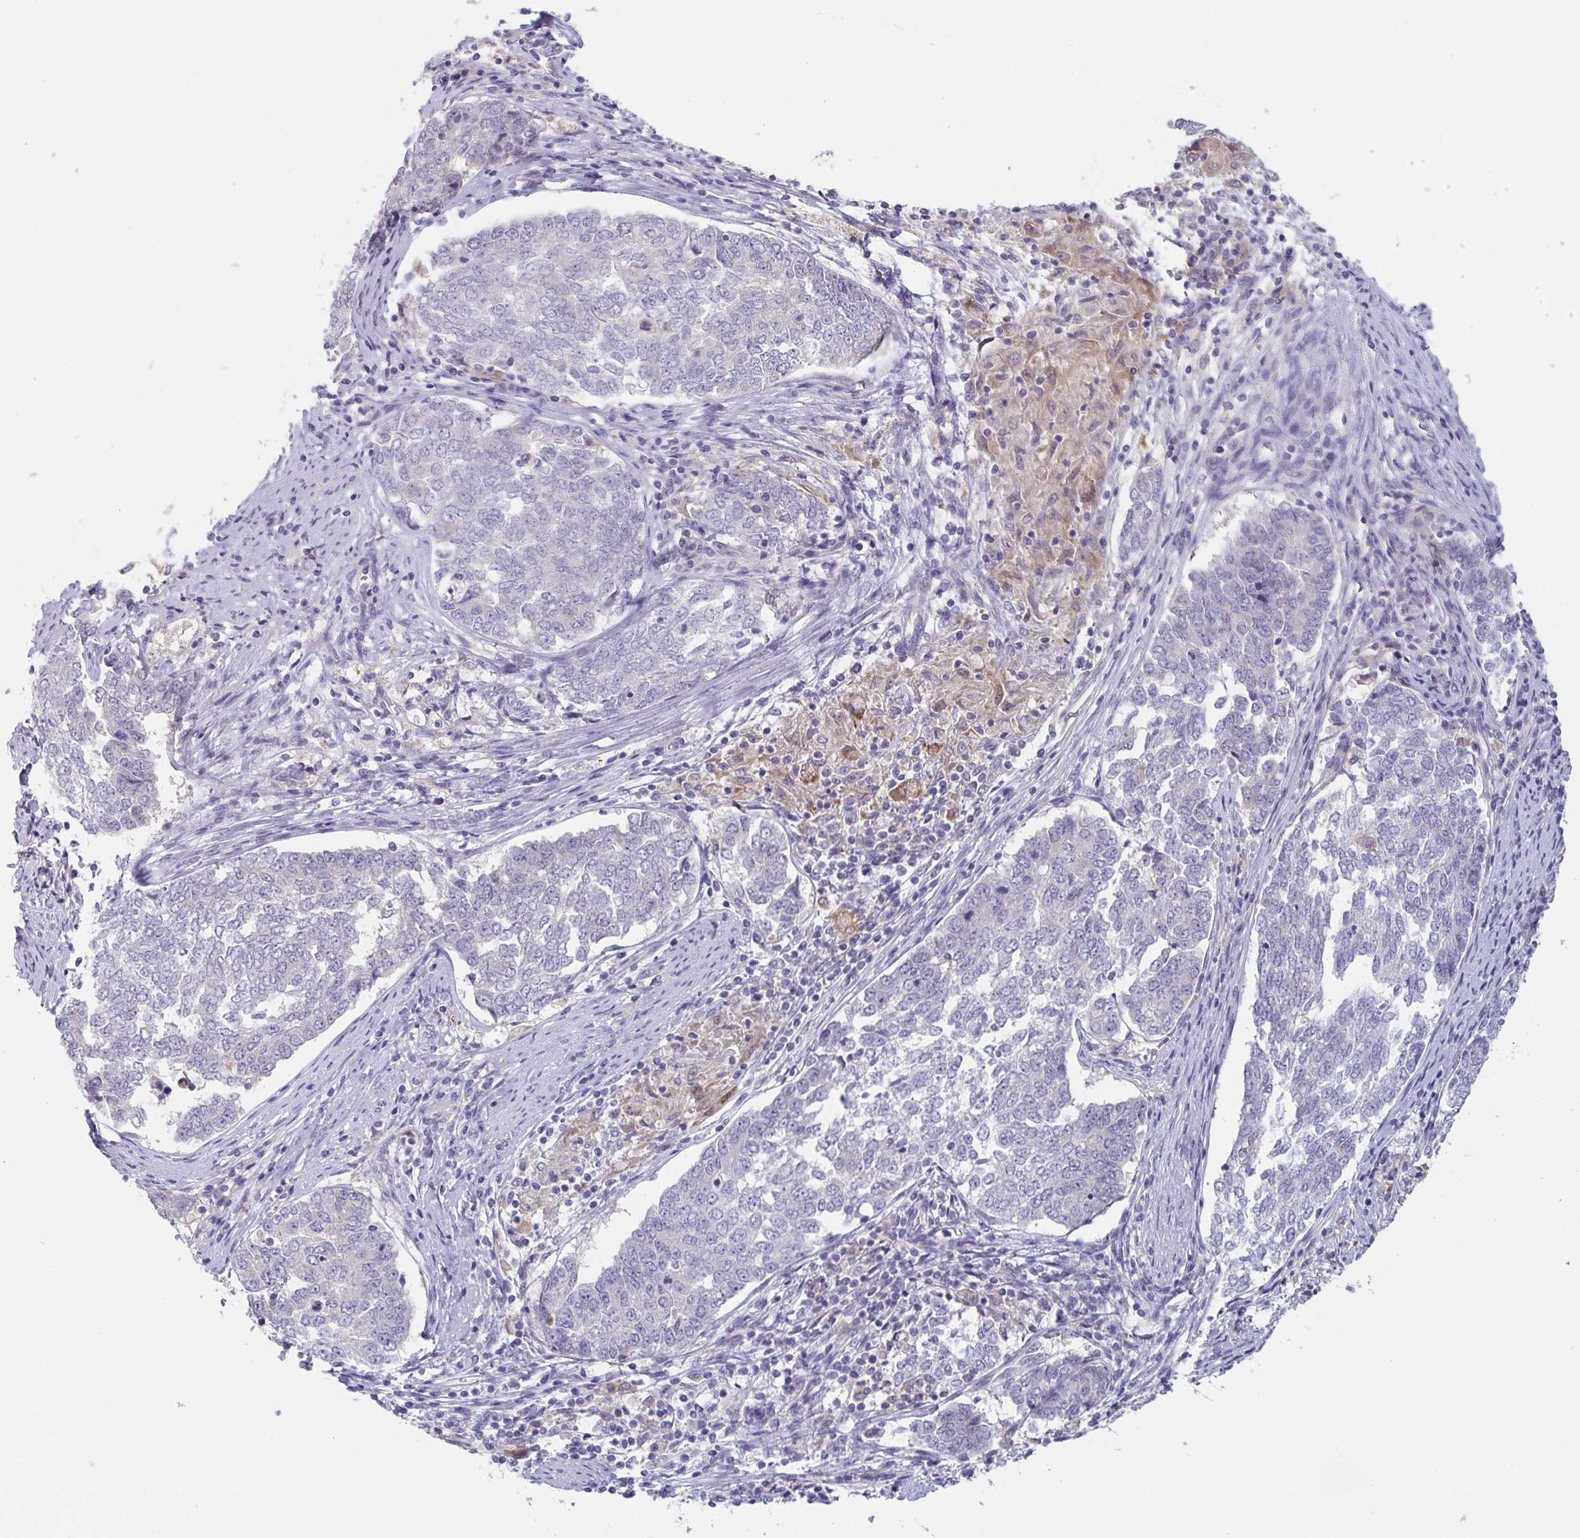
{"staining": {"intensity": "negative", "quantity": "none", "location": "none"}, "tissue": "endometrial cancer", "cell_type": "Tumor cells", "image_type": "cancer", "snomed": [{"axis": "morphology", "description": "Adenocarcinoma, NOS"}, {"axis": "topography", "description": "Endometrium"}], "caption": "High magnification brightfield microscopy of endometrial cancer (adenocarcinoma) stained with DAB (3,3'-diaminobenzidine) (brown) and counterstained with hematoxylin (blue): tumor cells show no significant expression. (DAB (3,3'-diaminobenzidine) IHC visualized using brightfield microscopy, high magnification).", "gene": "PTPRD", "patient": {"sex": "female", "age": 80}}